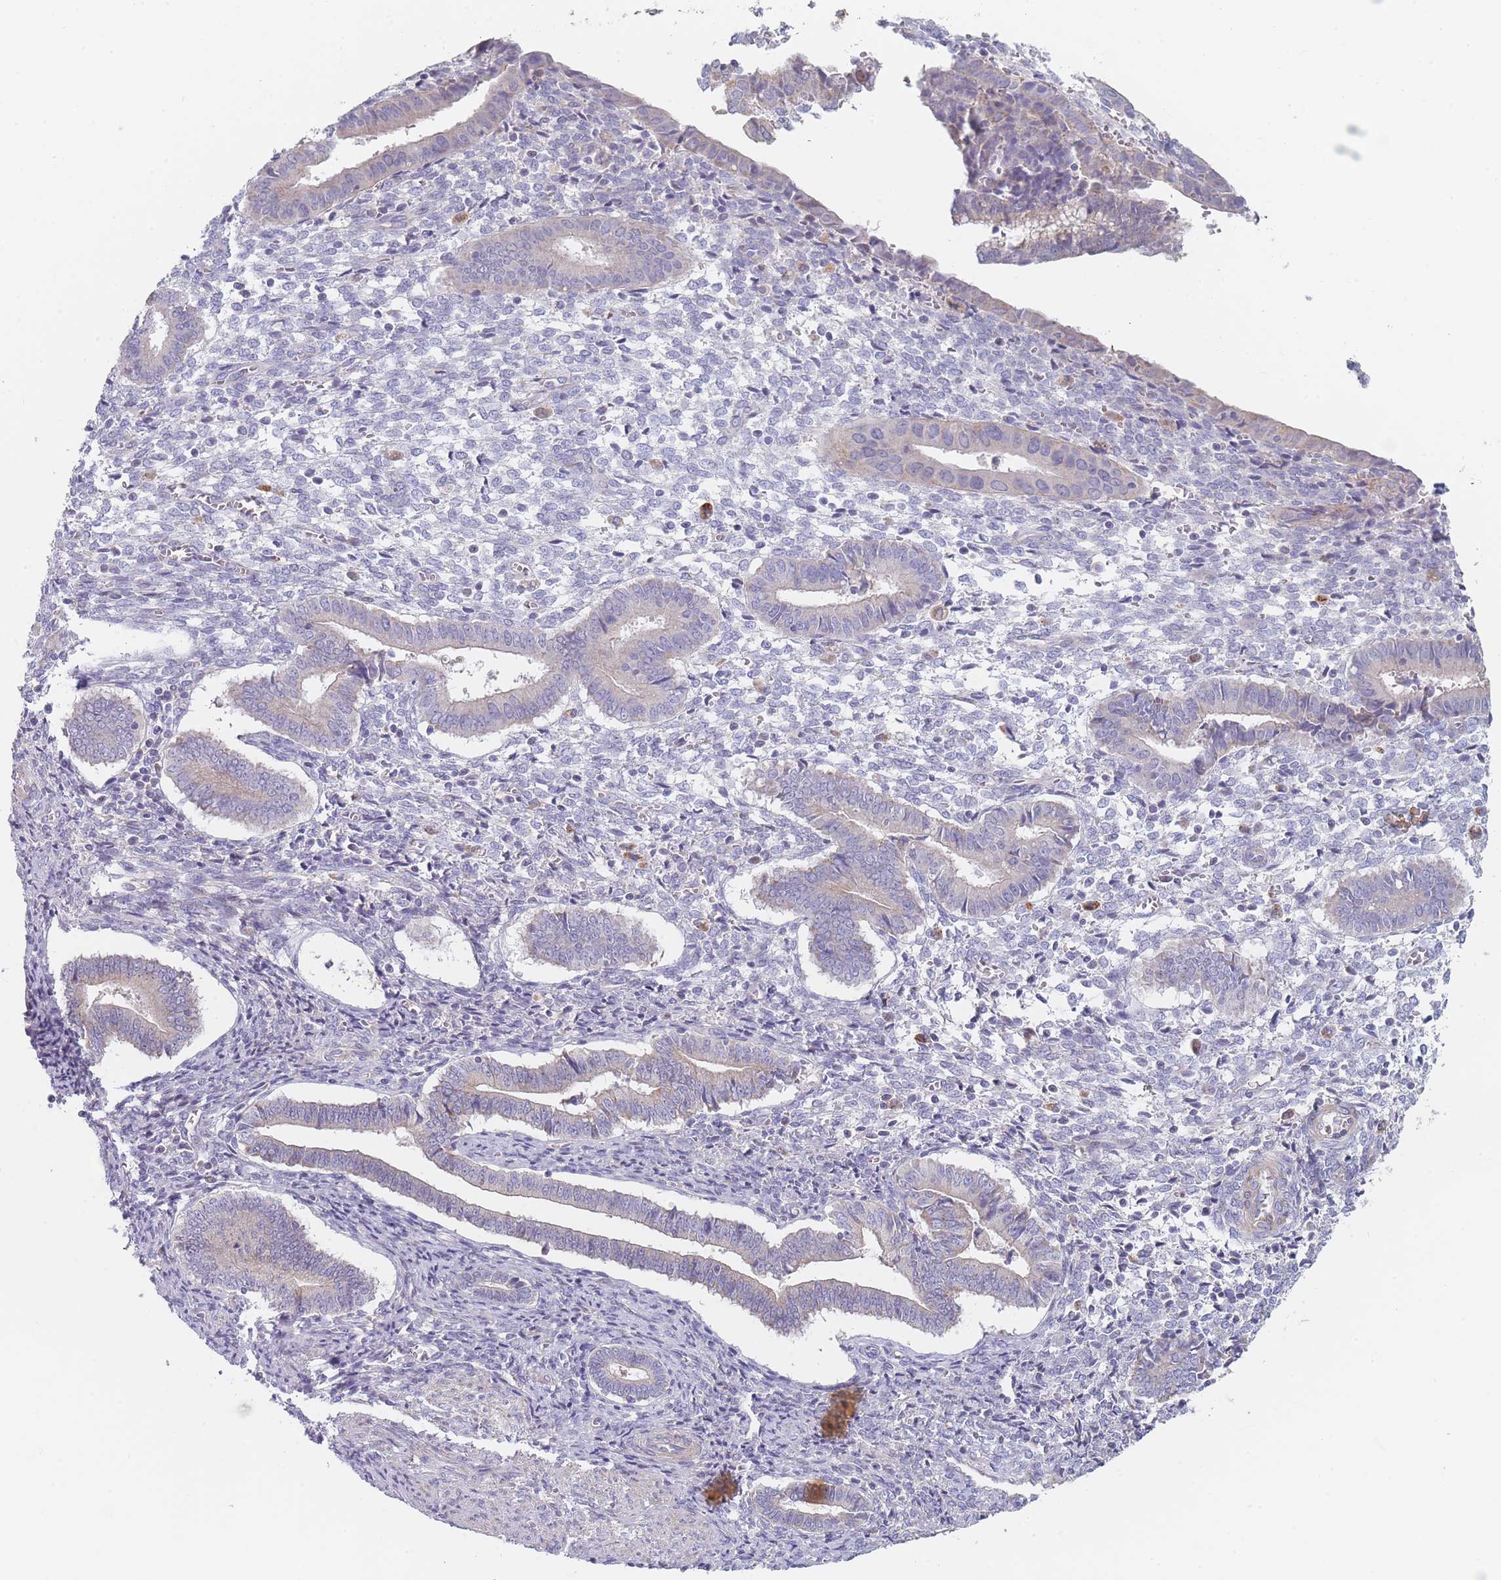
{"staining": {"intensity": "negative", "quantity": "none", "location": "none"}, "tissue": "endometrium", "cell_type": "Cells in endometrial stroma", "image_type": "normal", "snomed": [{"axis": "morphology", "description": "Normal tissue, NOS"}, {"axis": "topography", "description": "Other"}, {"axis": "topography", "description": "Endometrium"}], "caption": "Immunohistochemistry of unremarkable endometrium demonstrates no positivity in cells in endometrial stroma. (Immunohistochemistry, brightfield microscopy, high magnification).", "gene": "SMPD4", "patient": {"sex": "female", "age": 44}}